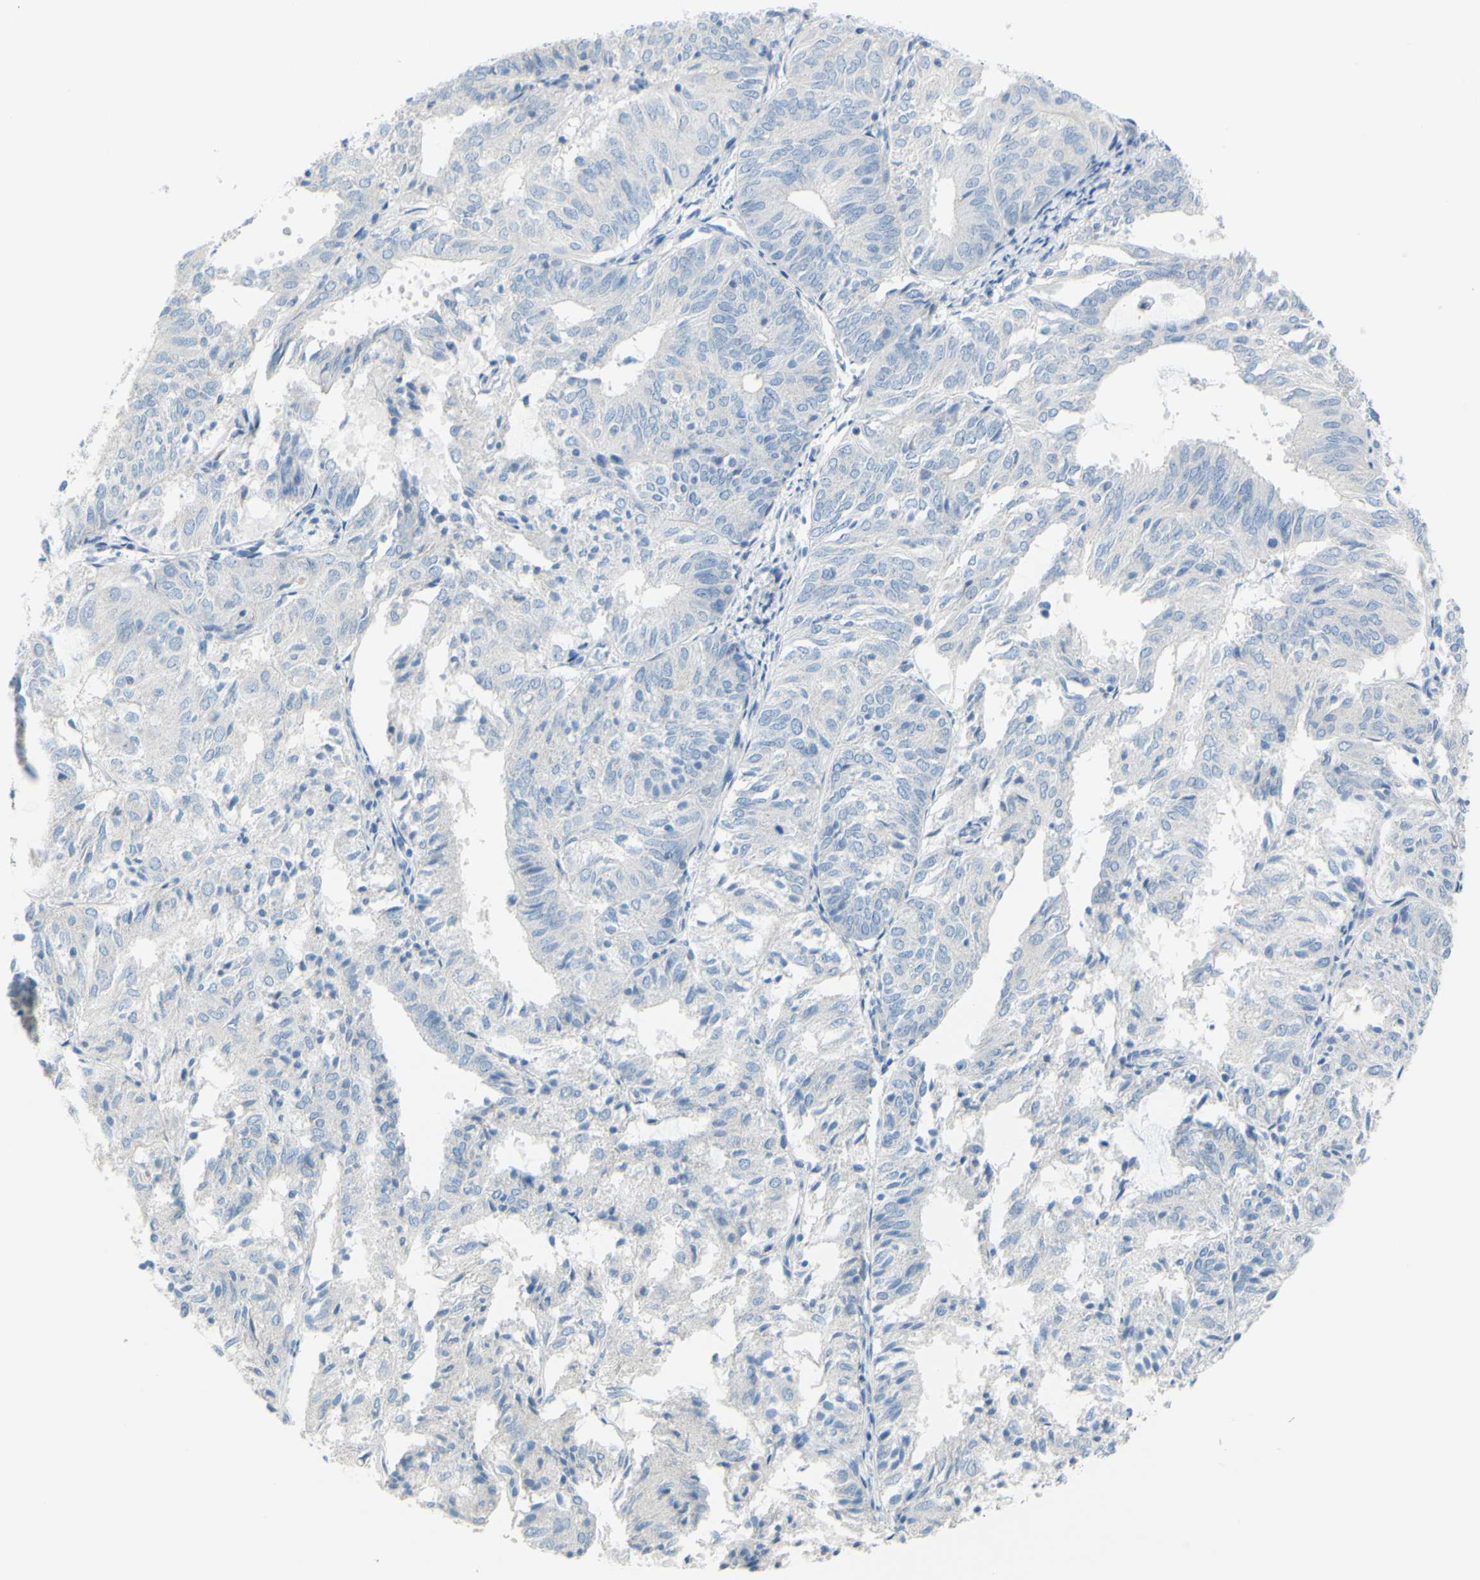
{"staining": {"intensity": "negative", "quantity": "none", "location": "none"}, "tissue": "endometrial cancer", "cell_type": "Tumor cells", "image_type": "cancer", "snomed": [{"axis": "morphology", "description": "Adenocarcinoma, NOS"}, {"axis": "topography", "description": "Uterus"}], "caption": "Image shows no protein positivity in tumor cells of adenocarcinoma (endometrial) tissue.", "gene": "SLC1A2", "patient": {"sex": "female", "age": 60}}